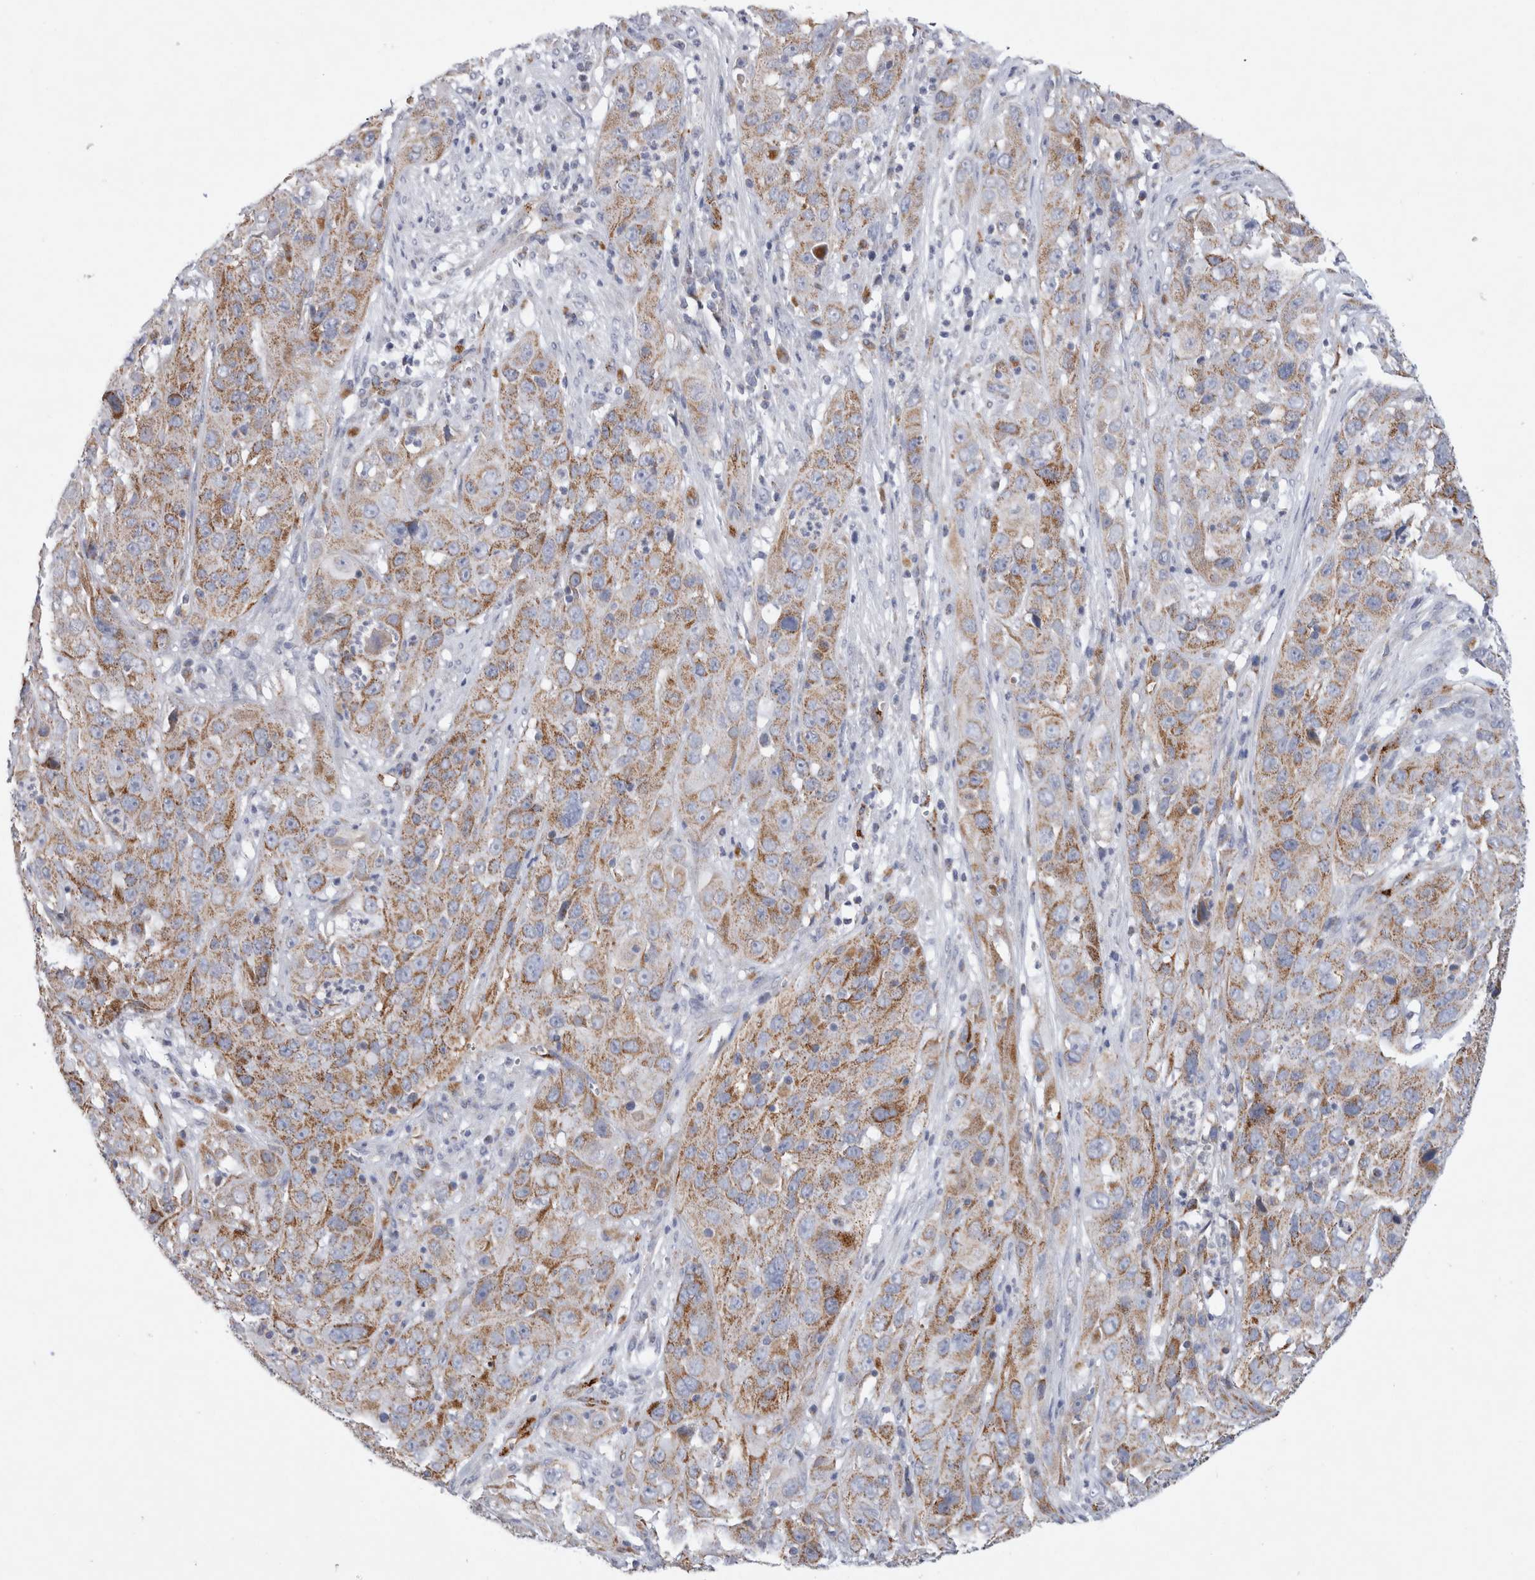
{"staining": {"intensity": "moderate", "quantity": ">75%", "location": "cytoplasmic/membranous"}, "tissue": "cervical cancer", "cell_type": "Tumor cells", "image_type": "cancer", "snomed": [{"axis": "morphology", "description": "Squamous cell carcinoma, NOS"}, {"axis": "topography", "description": "Cervix"}], "caption": "A brown stain shows moderate cytoplasmic/membranous positivity of a protein in human cervical cancer (squamous cell carcinoma) tumor cells.", "gene": "IARS2", "patient": {"sex": "female", "age": 32}}